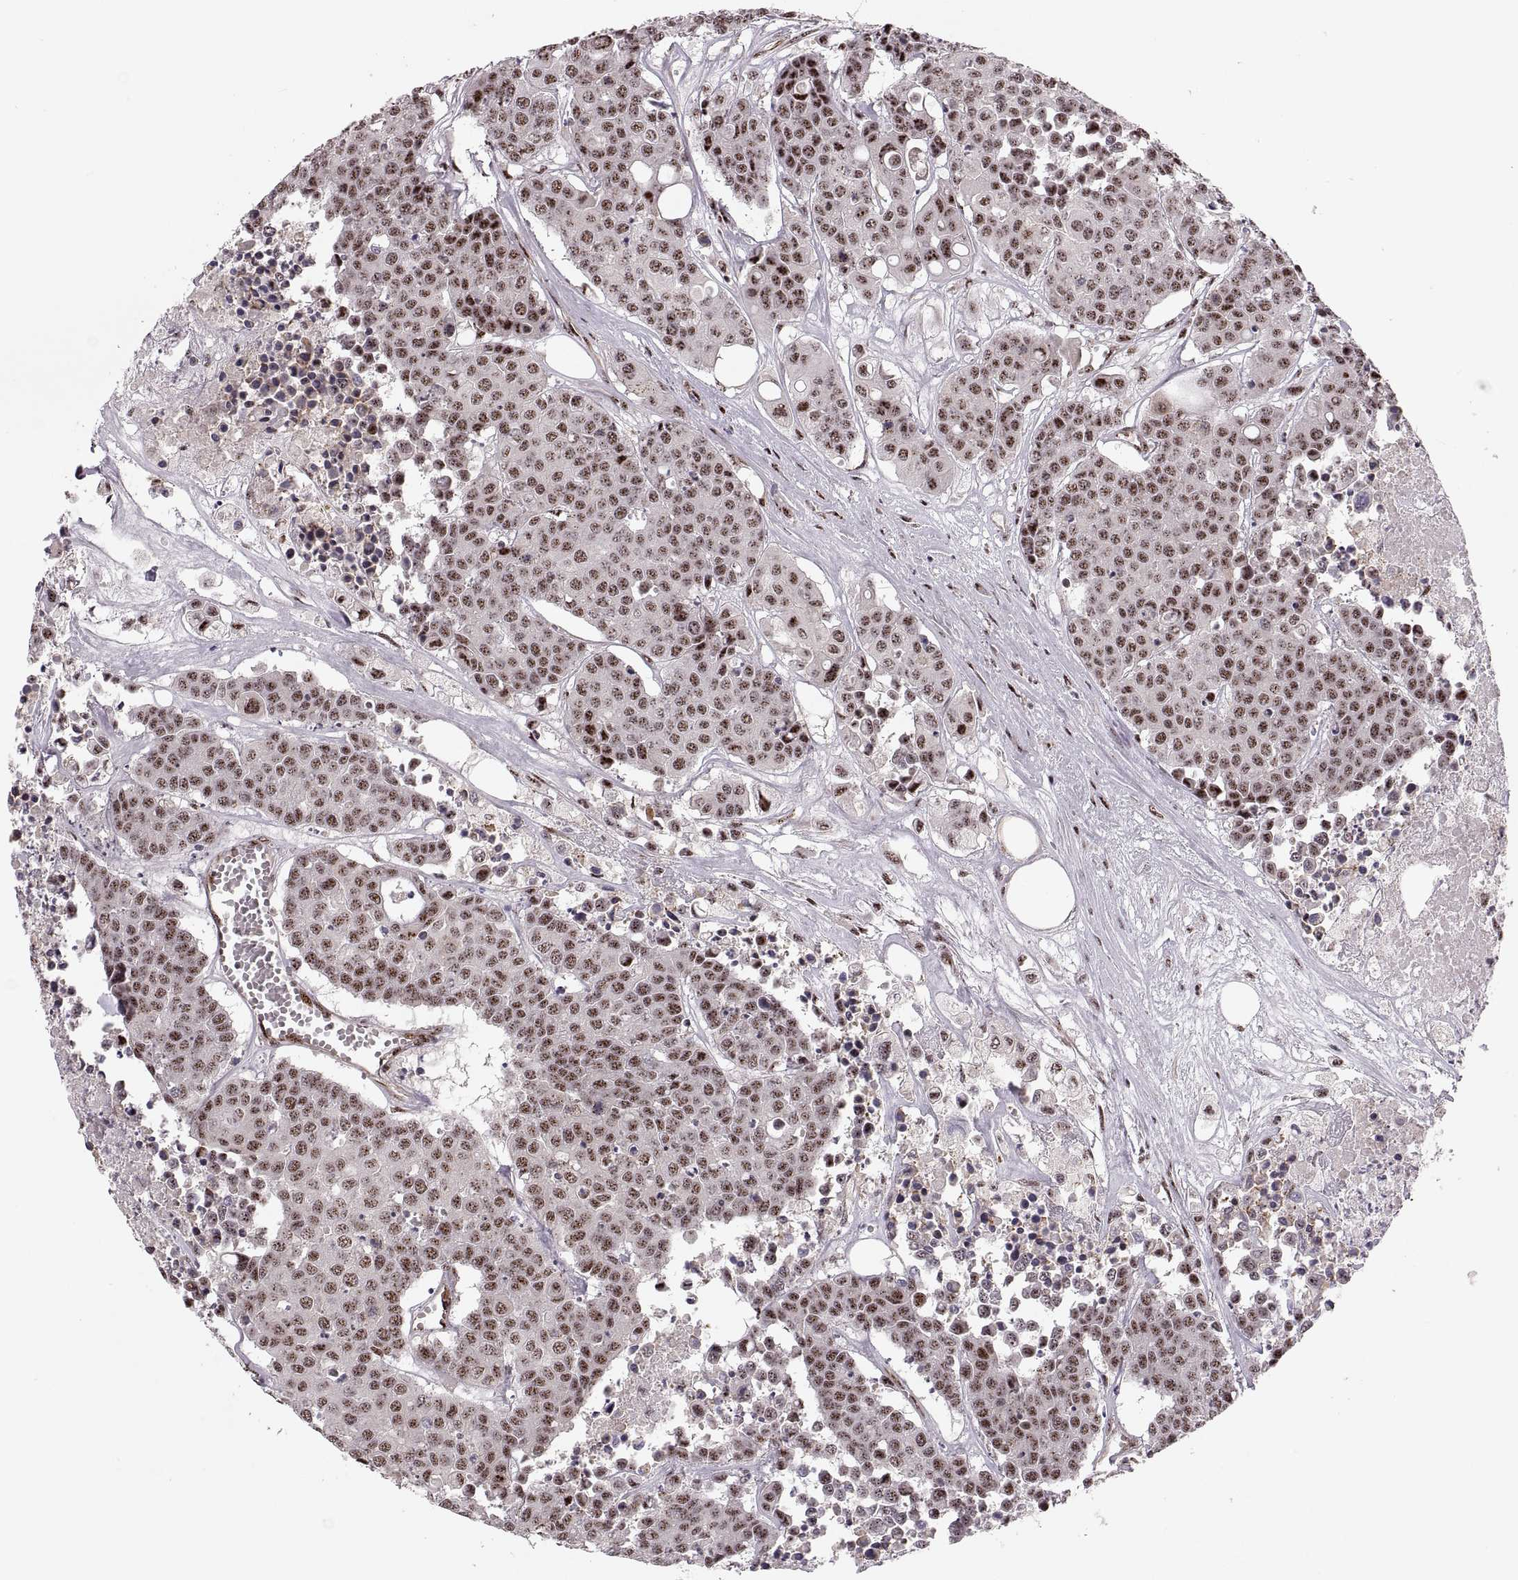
{"staining": {"intensity": "moderate", "quantity": ">75%", "location": "nuclear"}, "tissue": "carcinoid", "cell_type": "Tumor cells", "image_type": "cancer", "snomed": [{"axis": "morphology", "description": "Carcinoid, malignant, NOS"}, {"axis": "topography", "description": "Colon"}], "caption": "Protein expression analysis of carcinoid exhibits moderate nuclear expression in about >75% of tumor cells.", "gene": "ZCCHC17", "patient": {"sex": "male", "age": 81}}